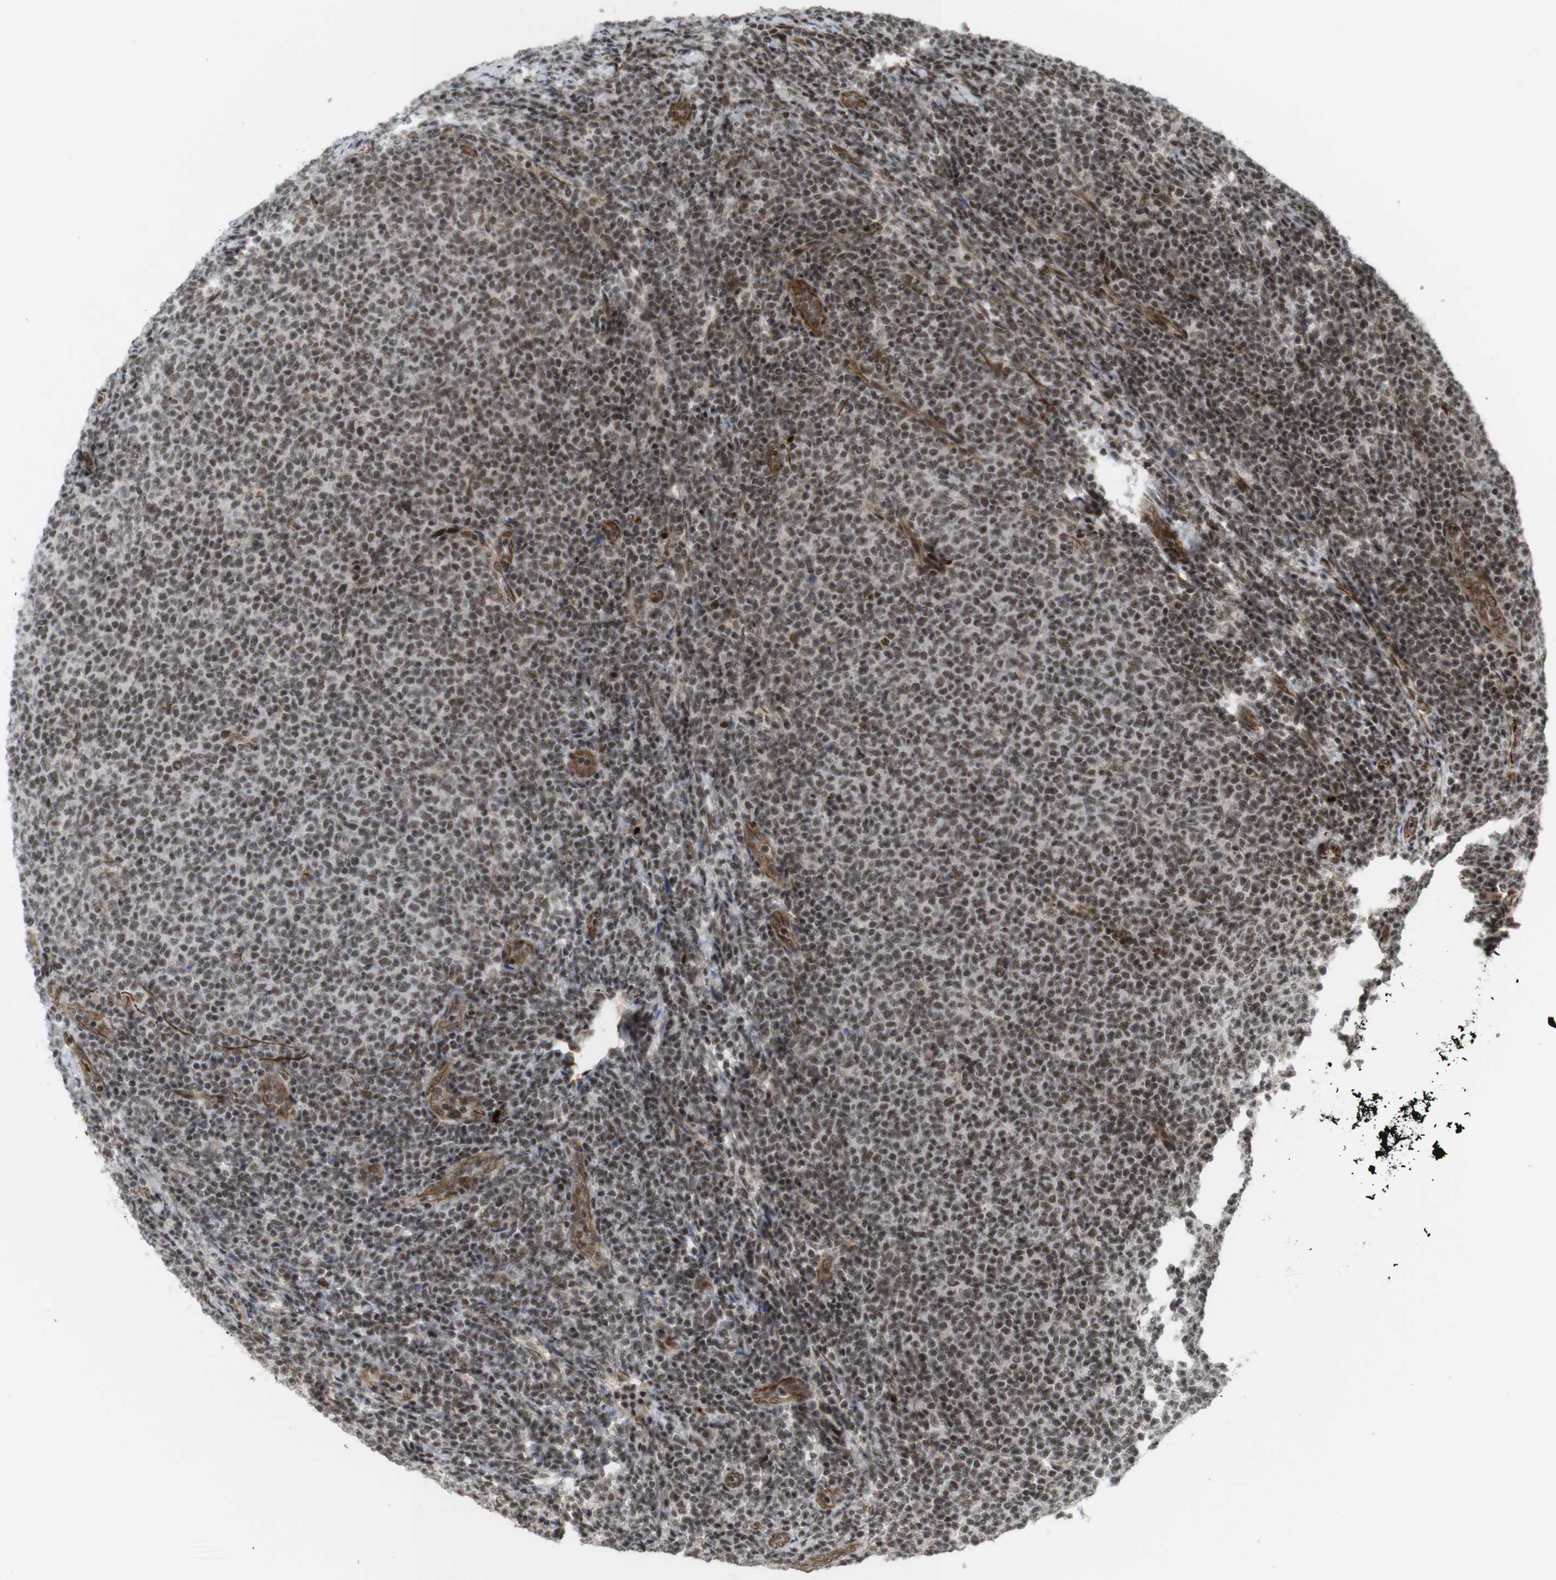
{"staining": {"intensity": "moderate", "quantity": ">75%", "location": "nuclear"}, "tissue": "lymphoma", "cell_type": "Tumor cells", "image_type": "cancer", "snomed": [{"axis": "morphology", "description": "Malignant lymphoma, non-Hodgkin's type, Low grade"}, {"axis": "topography", "description": "Lymph node"}], "caption": "Human low-grade malignant lymphoma, non-Hodgkin's type stained with a protein marker exhibits moderate staining in tumor cells.", "gene": "SP2", "patient": {"sex": "male", "age": 66}}